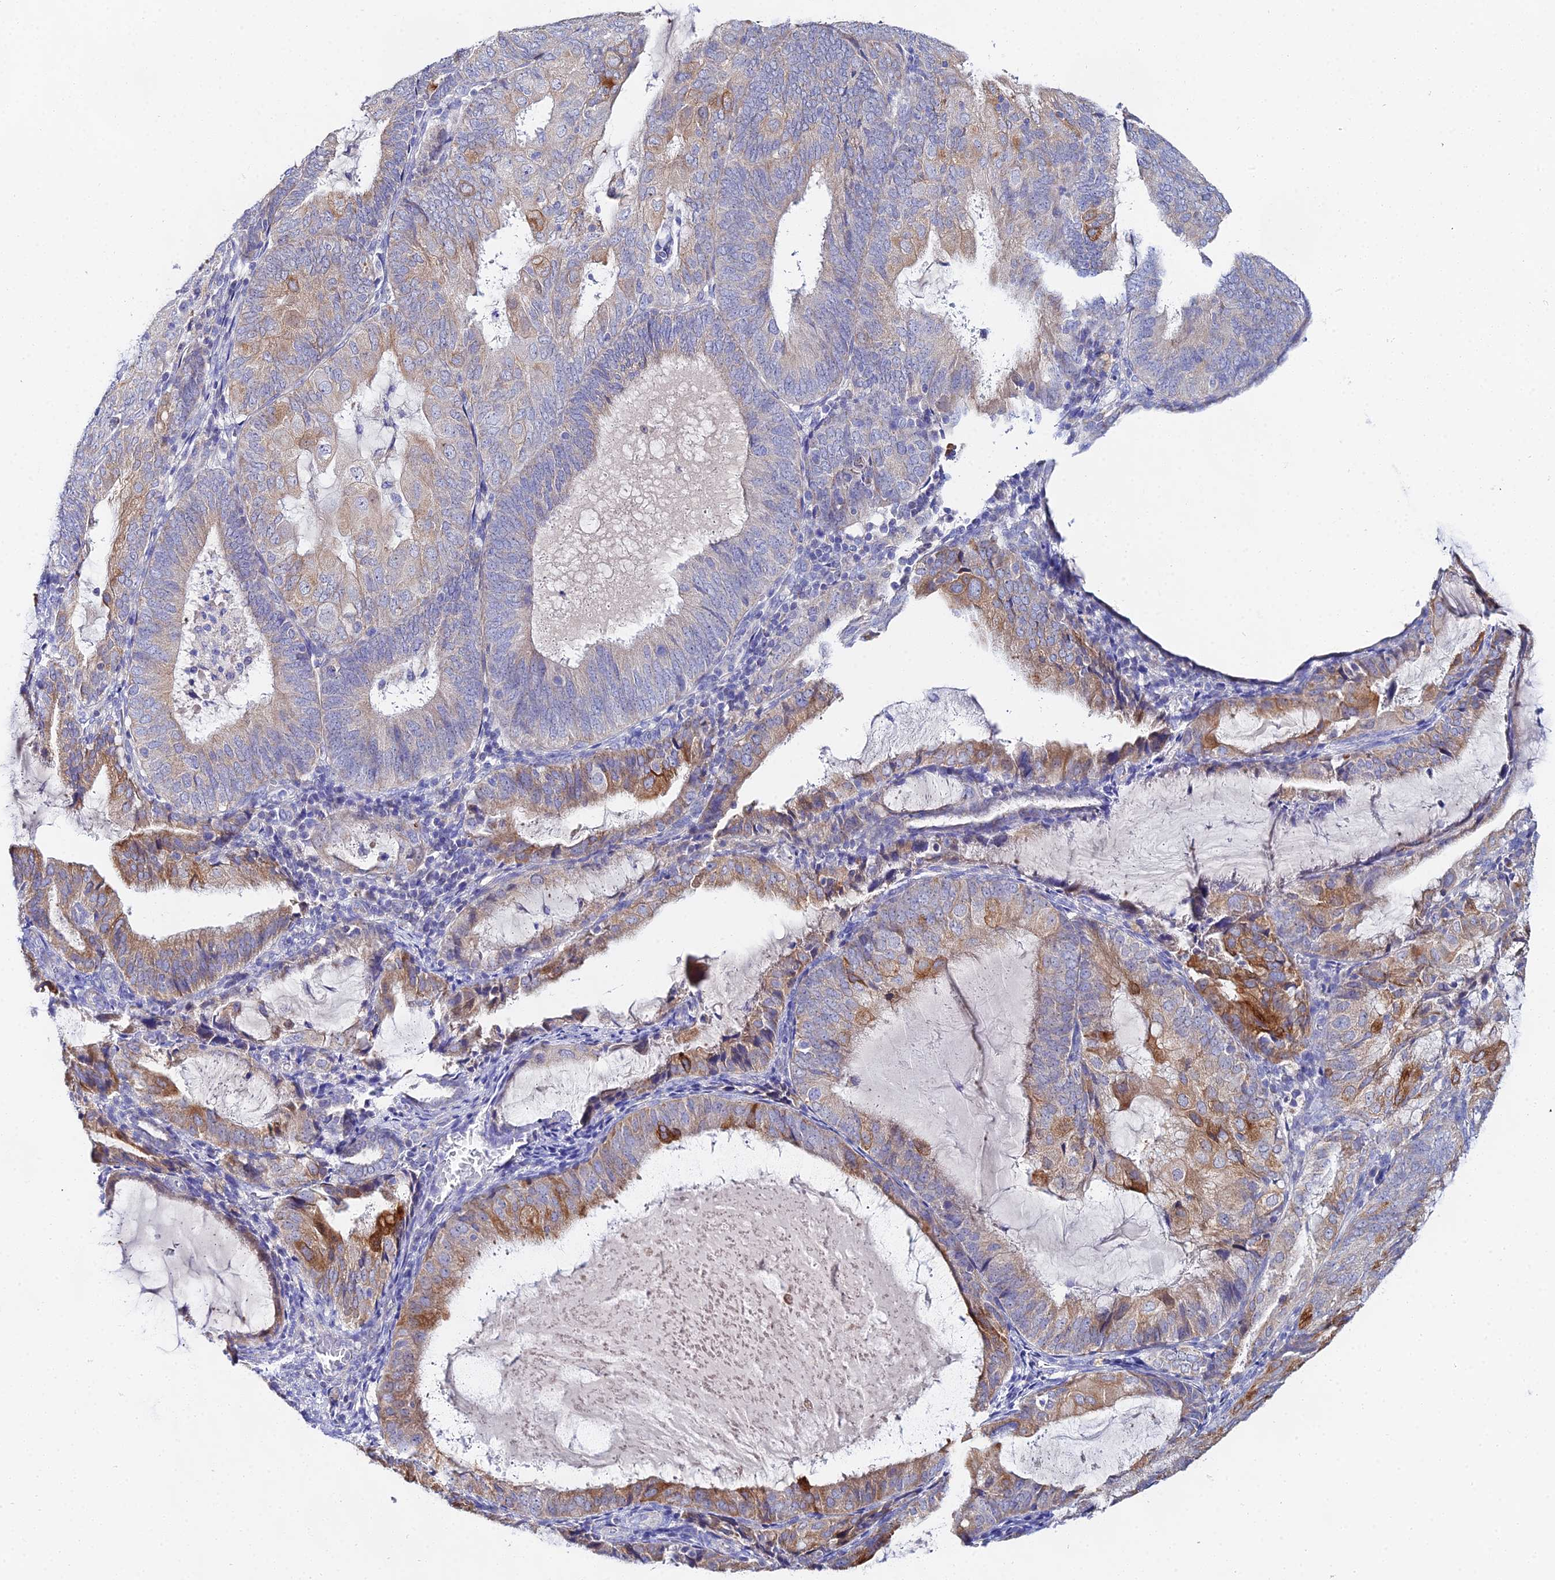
{"staining": {"intensity": "moderate", "quantity": "25%-75%", "location": "cytoplasmic/membranous"}, "tissue": "endometrial cancer", "cell_type": "Tumor cells", "image_type": "cancer", "snomed": [{"axis": "morphology", "description": "Adenocarcinoma, NOS"}, {"axis": "topography", "description": "Endometrium"}], "caption": "Moderate cytoplasmic/membranous staining for a protein is seen in about 25%-75% of tumor cells of endometrial cancer (adenocarcinoma) using immunohistochemistry (IHC).", "gene": "PPP2R2C", "patient": {"sex": "female", "age": 81}}